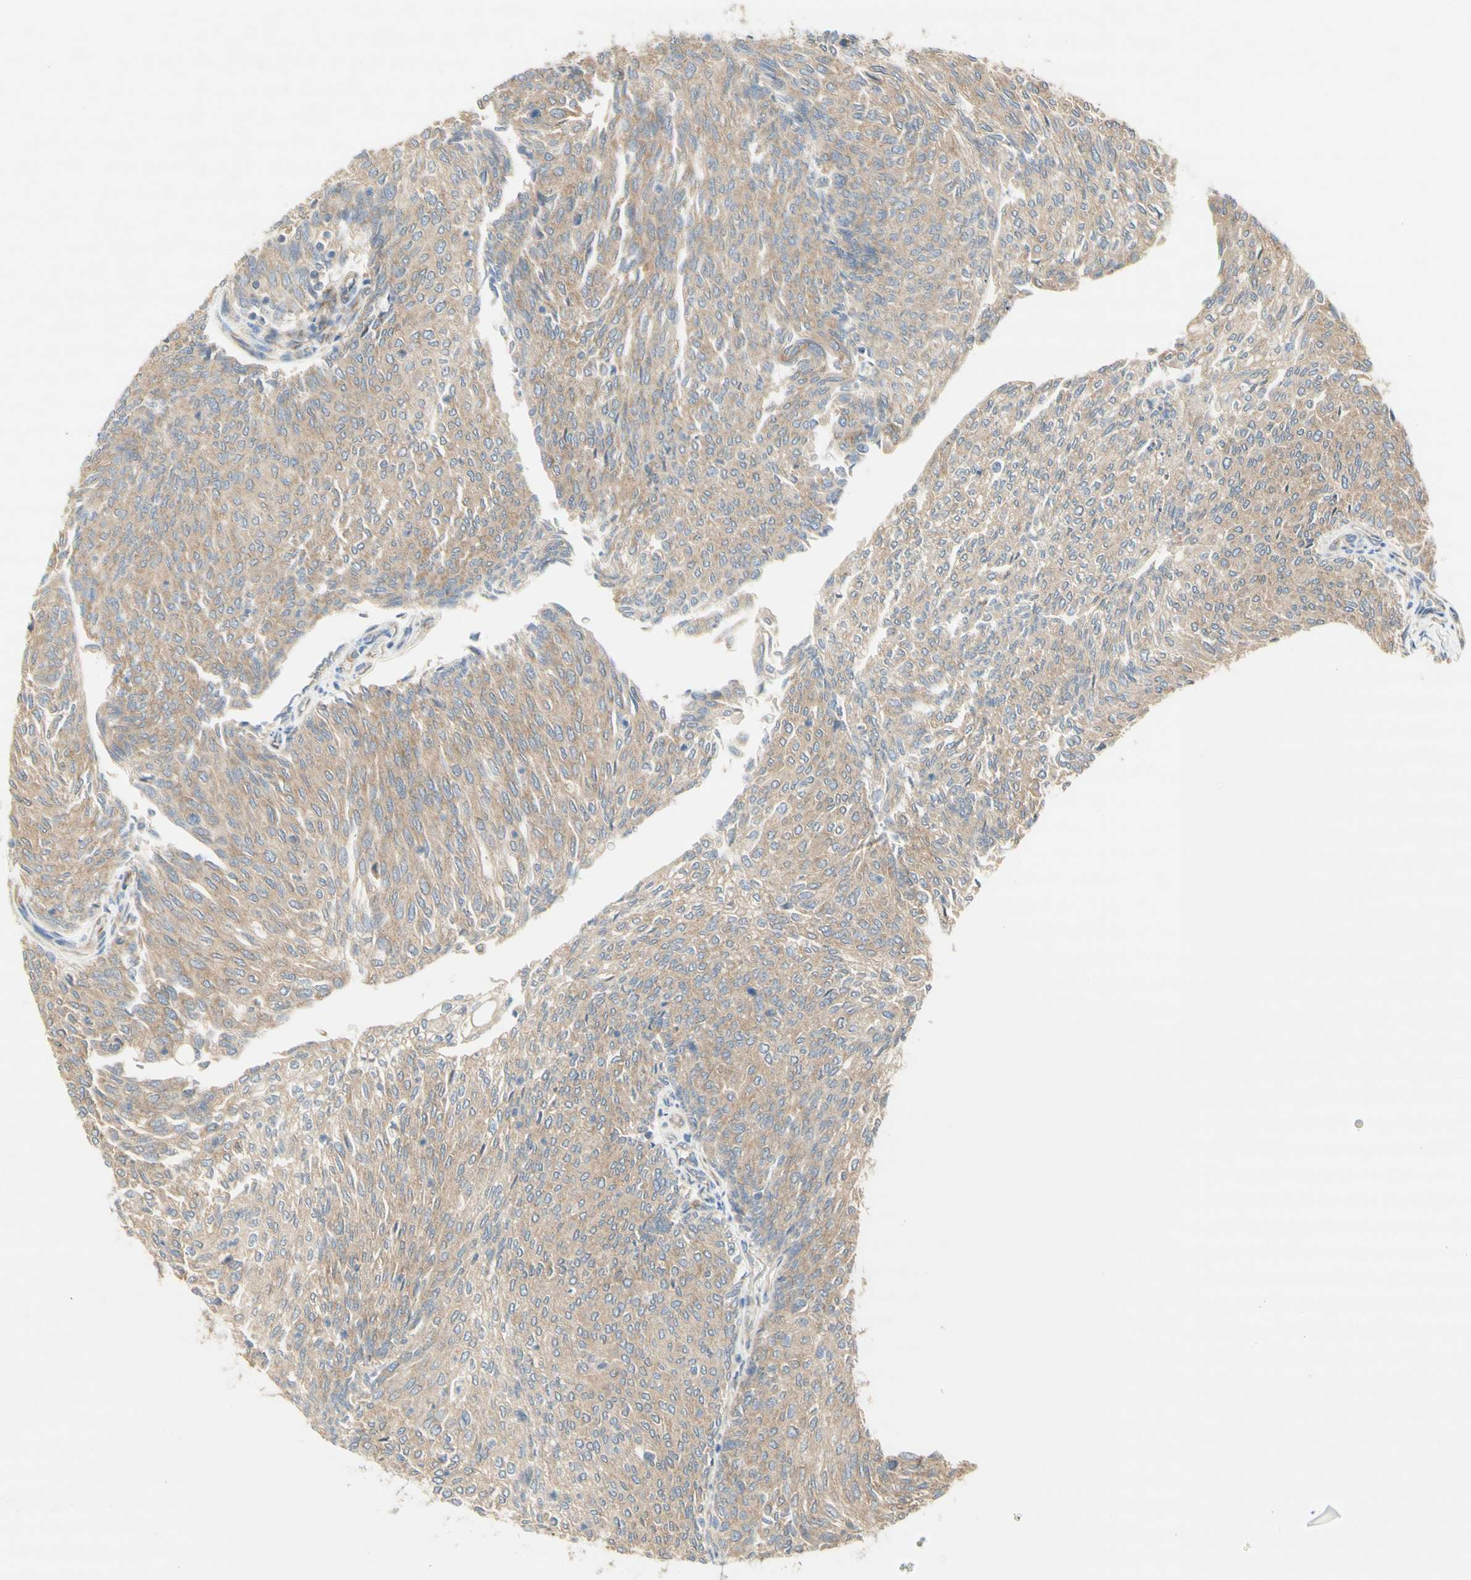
{"staining": {"intensity": "weak", "quantity": ">75%", "location": "cytoplasmic/membranous"}, "tissue": "urothelial cancer", "cell_type": "Tumor cells", "image_type": "cancer", "snomed": [{"axis": "morphology", "description": "Urothelial carcinoma, Low grade"}, {"axis": "topography", "description": "Urinary bladder"}], "caption": "This is a micrograph of IHC staining of low-grade urothelial carcinoma, which shows weak positivity in the cytoplasmic/membranous of tumor cells.", "gene": "DYNC1H1", "patient": {"sex": "female", "age": 79}}